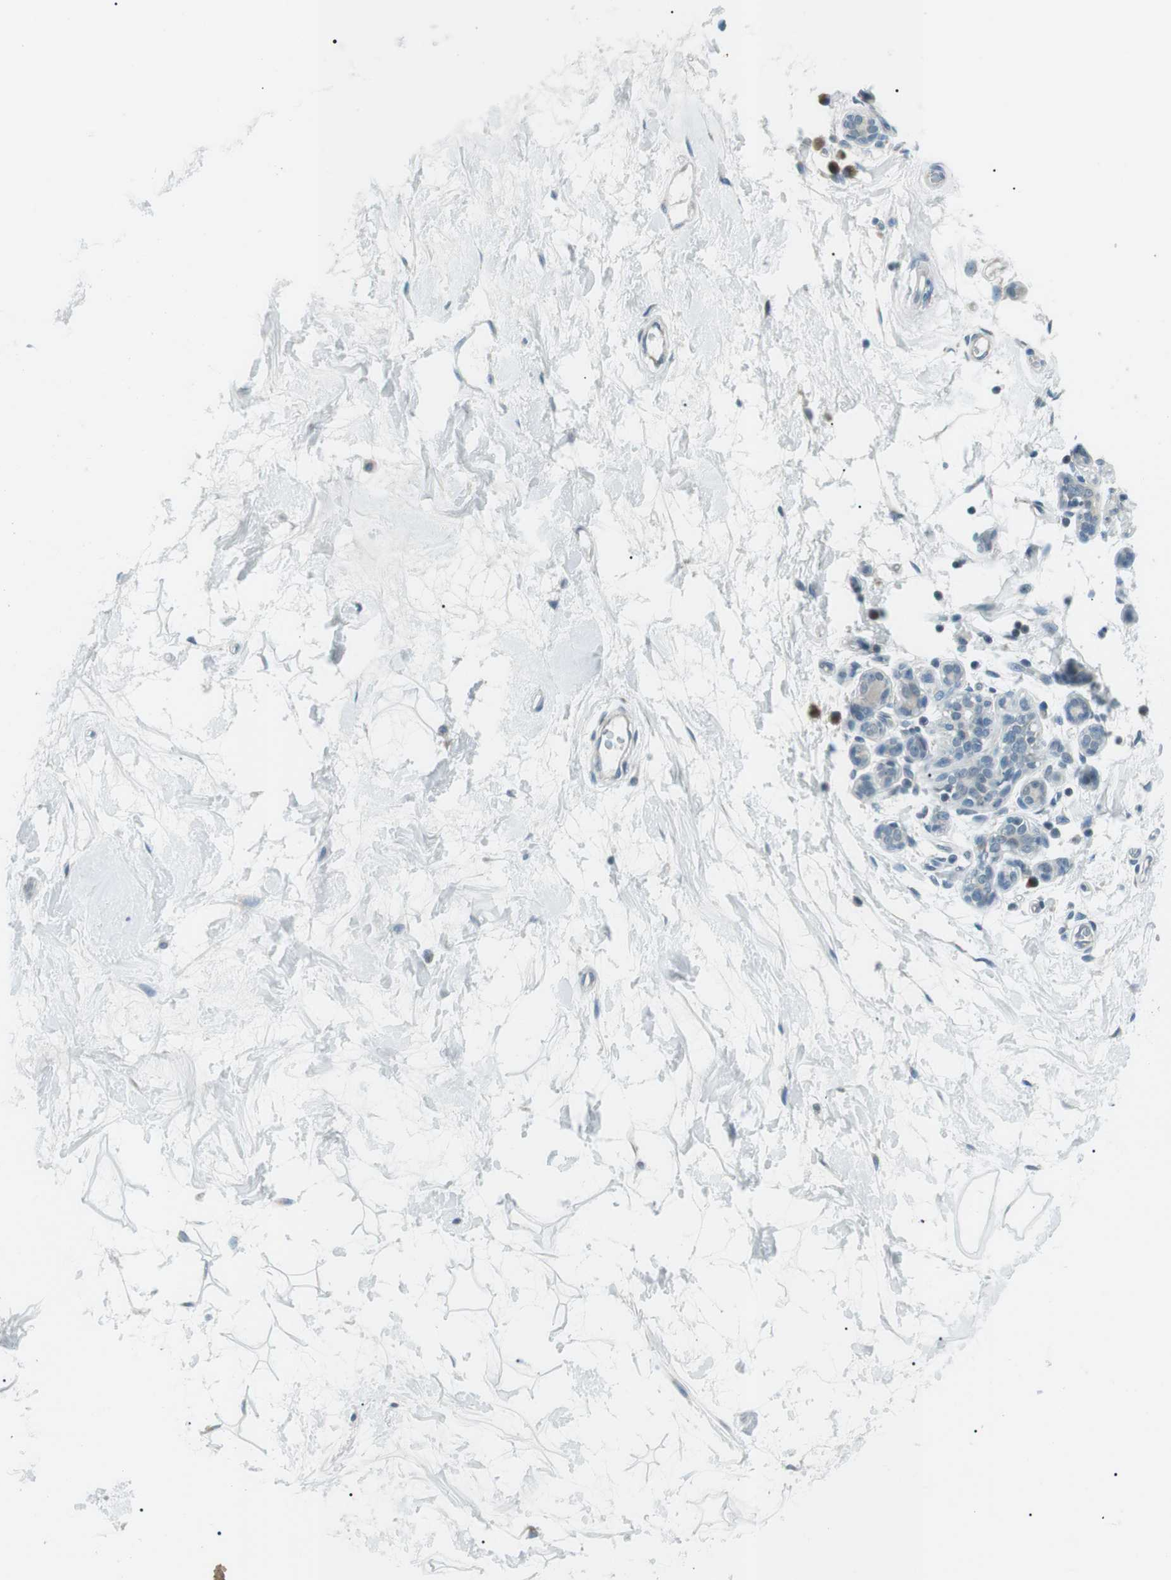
{"staining": {"intensity": "negative", "quantity": "none", "location": "none"}, "tissue": "breast", "cell_type": "Adipocytes", "image_type": "normal", "snomed": [{"axis": "morphology", "description": "Normal tissue, NOS"}, {"axis": "morphology", "description": "Lobular carcinoma"}, {"axis": "topography", "description": "Breast"}], "caption": "Immunohistochemical staining of benign human breast reveals no significant expression in adipocytes. (DAB immunohistochemistry (IHC) with hematoxylin counter stain).", "gene": "ENSG00000289724", "patient": {"sex": "female", "age": 59}}